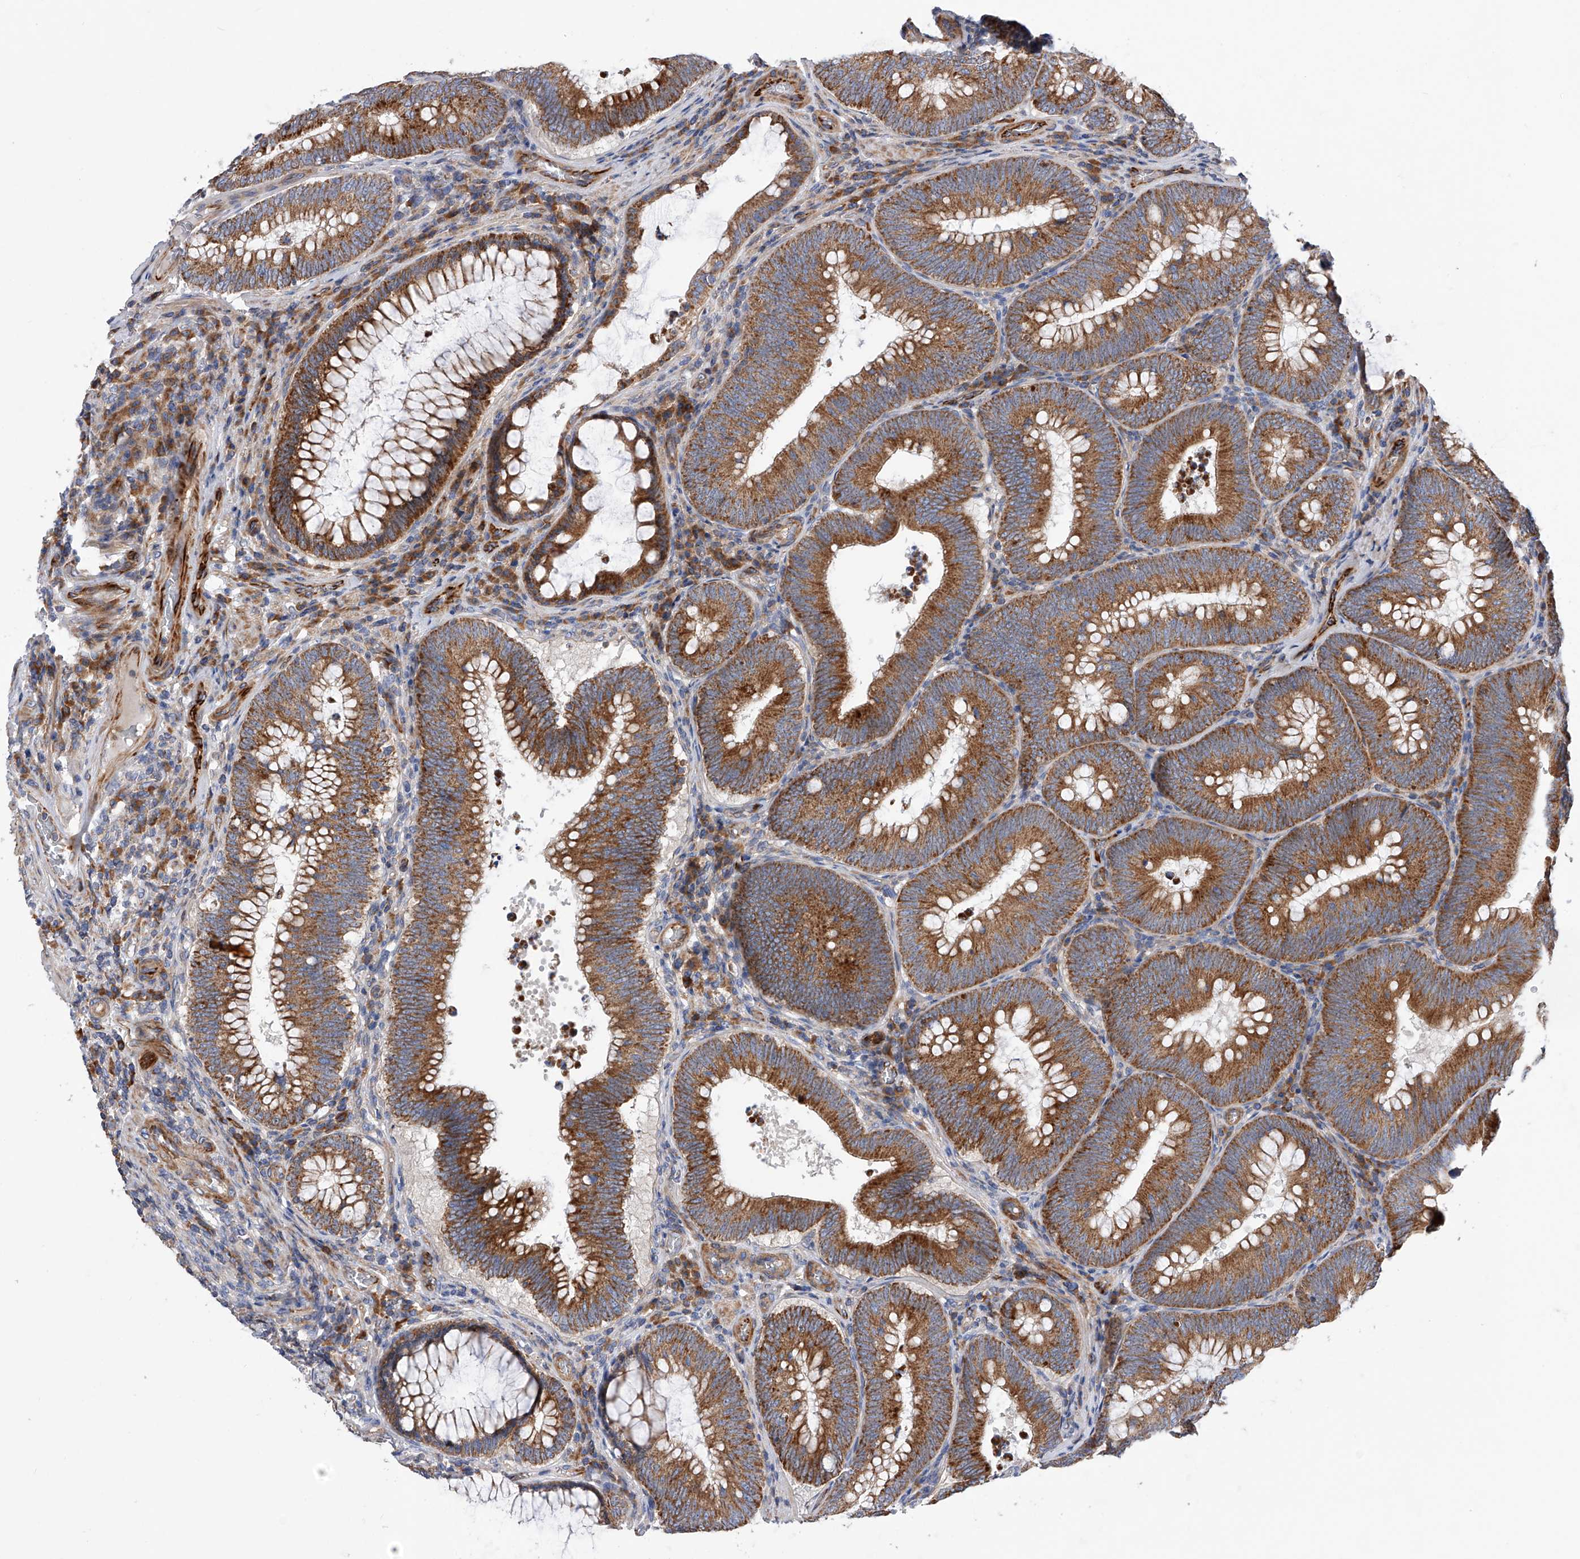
{"staining": {"intensity": "moderate", "quantity": ">75%", "location": "cytoplasmic/membranous"}, "tissue": "colorectal cancer", "cell_type": "Tumor cells", "image_type": "cancer", "snomed": [{"axis": "morphology", "description": "Normal tissue, NOS"}, {"axis": "topography", "description": "Colon"}], "caption": "IHC image of colorectal cancer stained for a protein (brown), which shows medium levels of moderate cytoplasmic/membranous positivity in about >75% of tumor cells.", "gene": "MLYCD", "patient": {"sex": "female", "age": 82}}